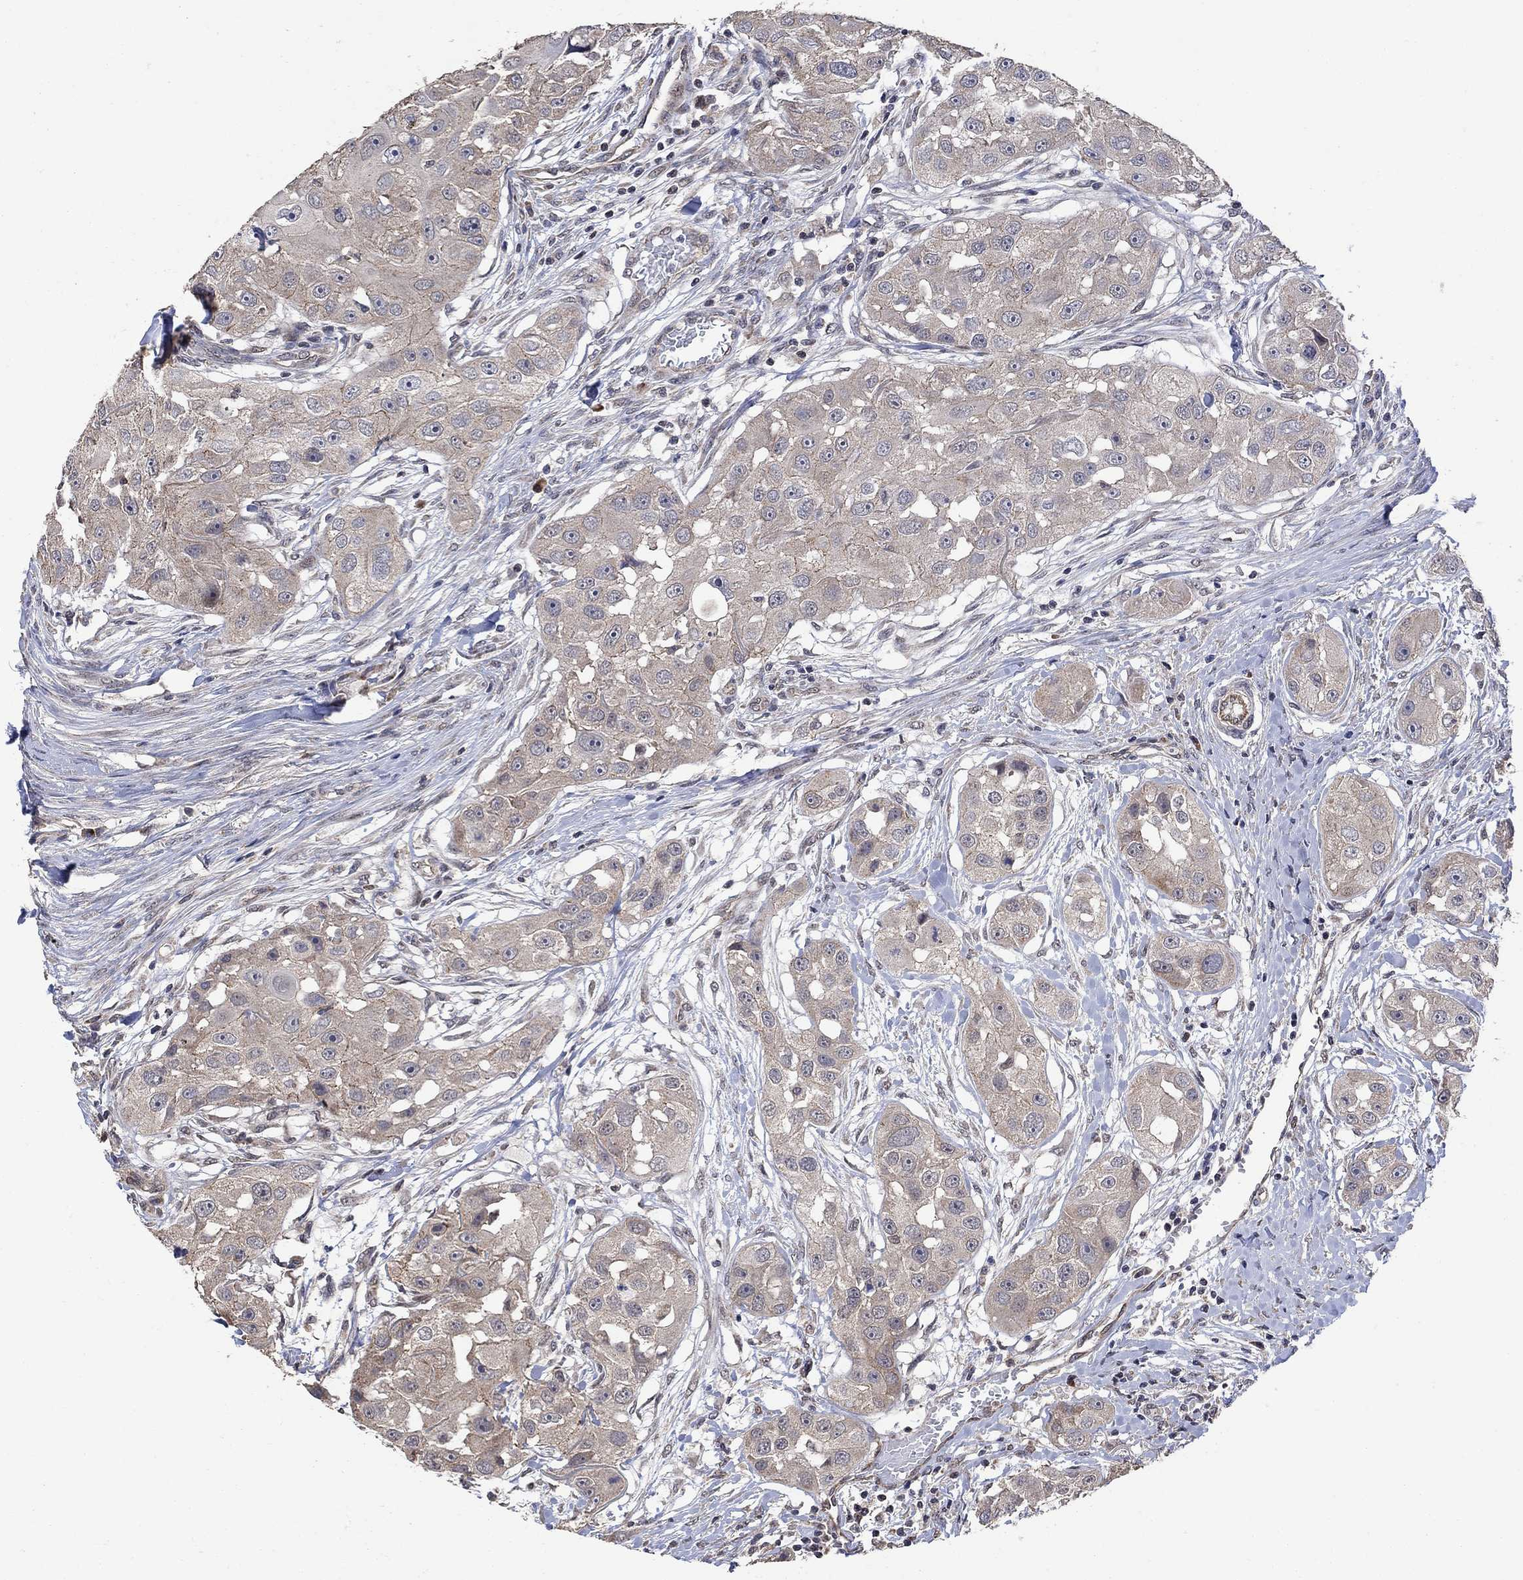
{"staining": {"intensity": "moderate", "quantity": "<25%", "location": "cytoplasmic/membranous"}, "tissue": "head and neck cancer", "cell_type": "Tumor cells", "image_type": "cancer", "snomed": [{"axis": "morphology", "description": "Squamous cell carcinoma, NOS"}, {"axis": "topography", "description": "Head-Neck"}], "caption": "Head and neck cancer tissue reveals moderate cytoplasmic/membranous staining in about <25% of tumor cells", "gene": "ANKRA2", "patient": {"sex": "male", "age": 51}}